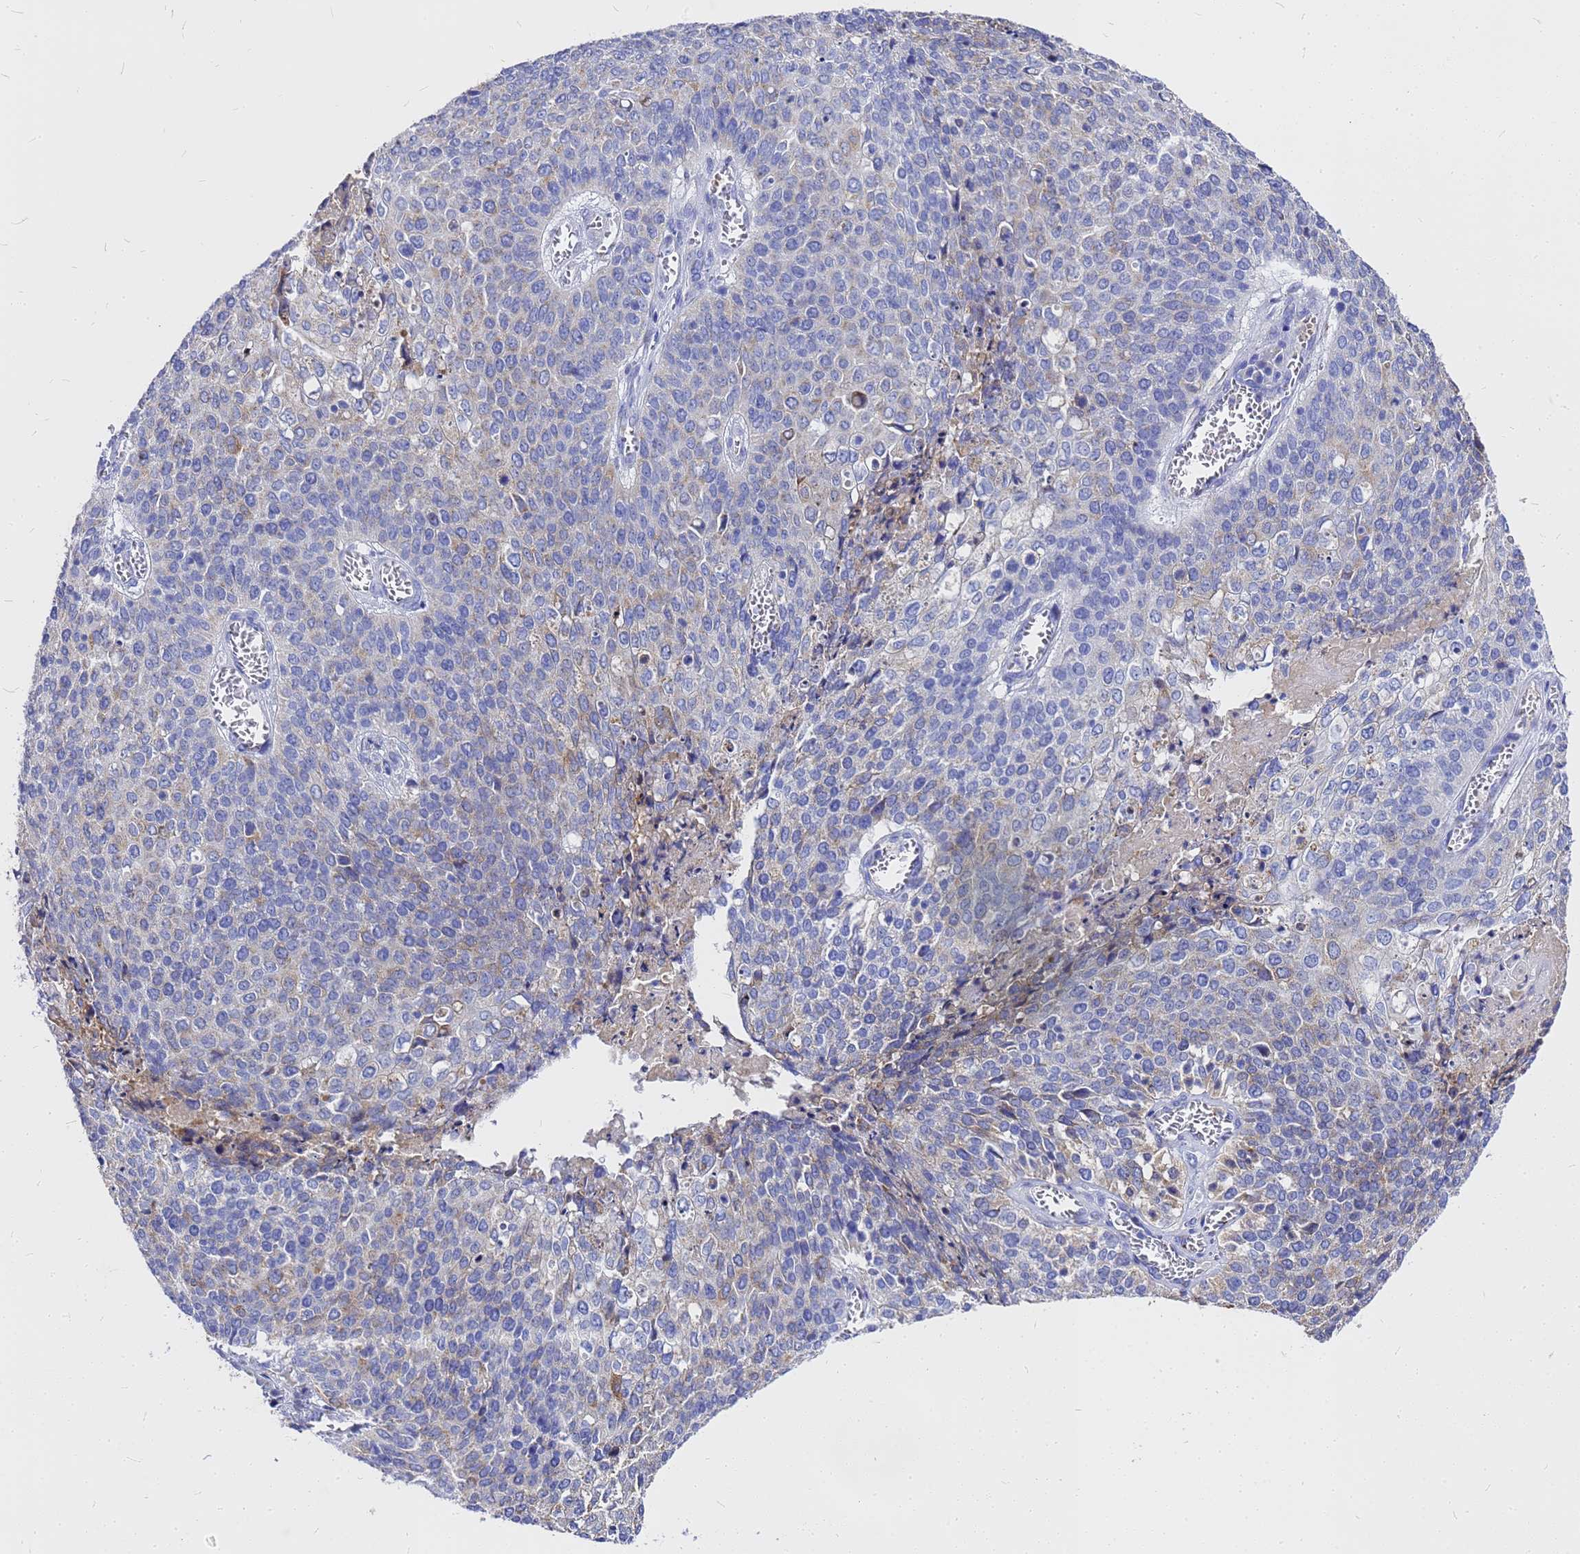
{"staining": {"intensity": "weak", "quantity": "<25%", "location": "cytoplasmic/membranous"}, "tissue": "cervical cancer", "cell_type": "Tumor cells", "image_type": "cancer", "snomed": [{"axis": "morphology", "description": "Squamous cell carcinoma, NOS"}, {"axis": "topography", "description": "Cervix"}], "caption": "The photomicrograph exhibits no significant positivity in tumor cells of cervical cancer (squamous cell carcinoma). (Immunohistochemistry (ihc), brightfield microscopy, high magnification).", "gene": "OR52E2", "patient": {"sex": "female", "age": 39}}